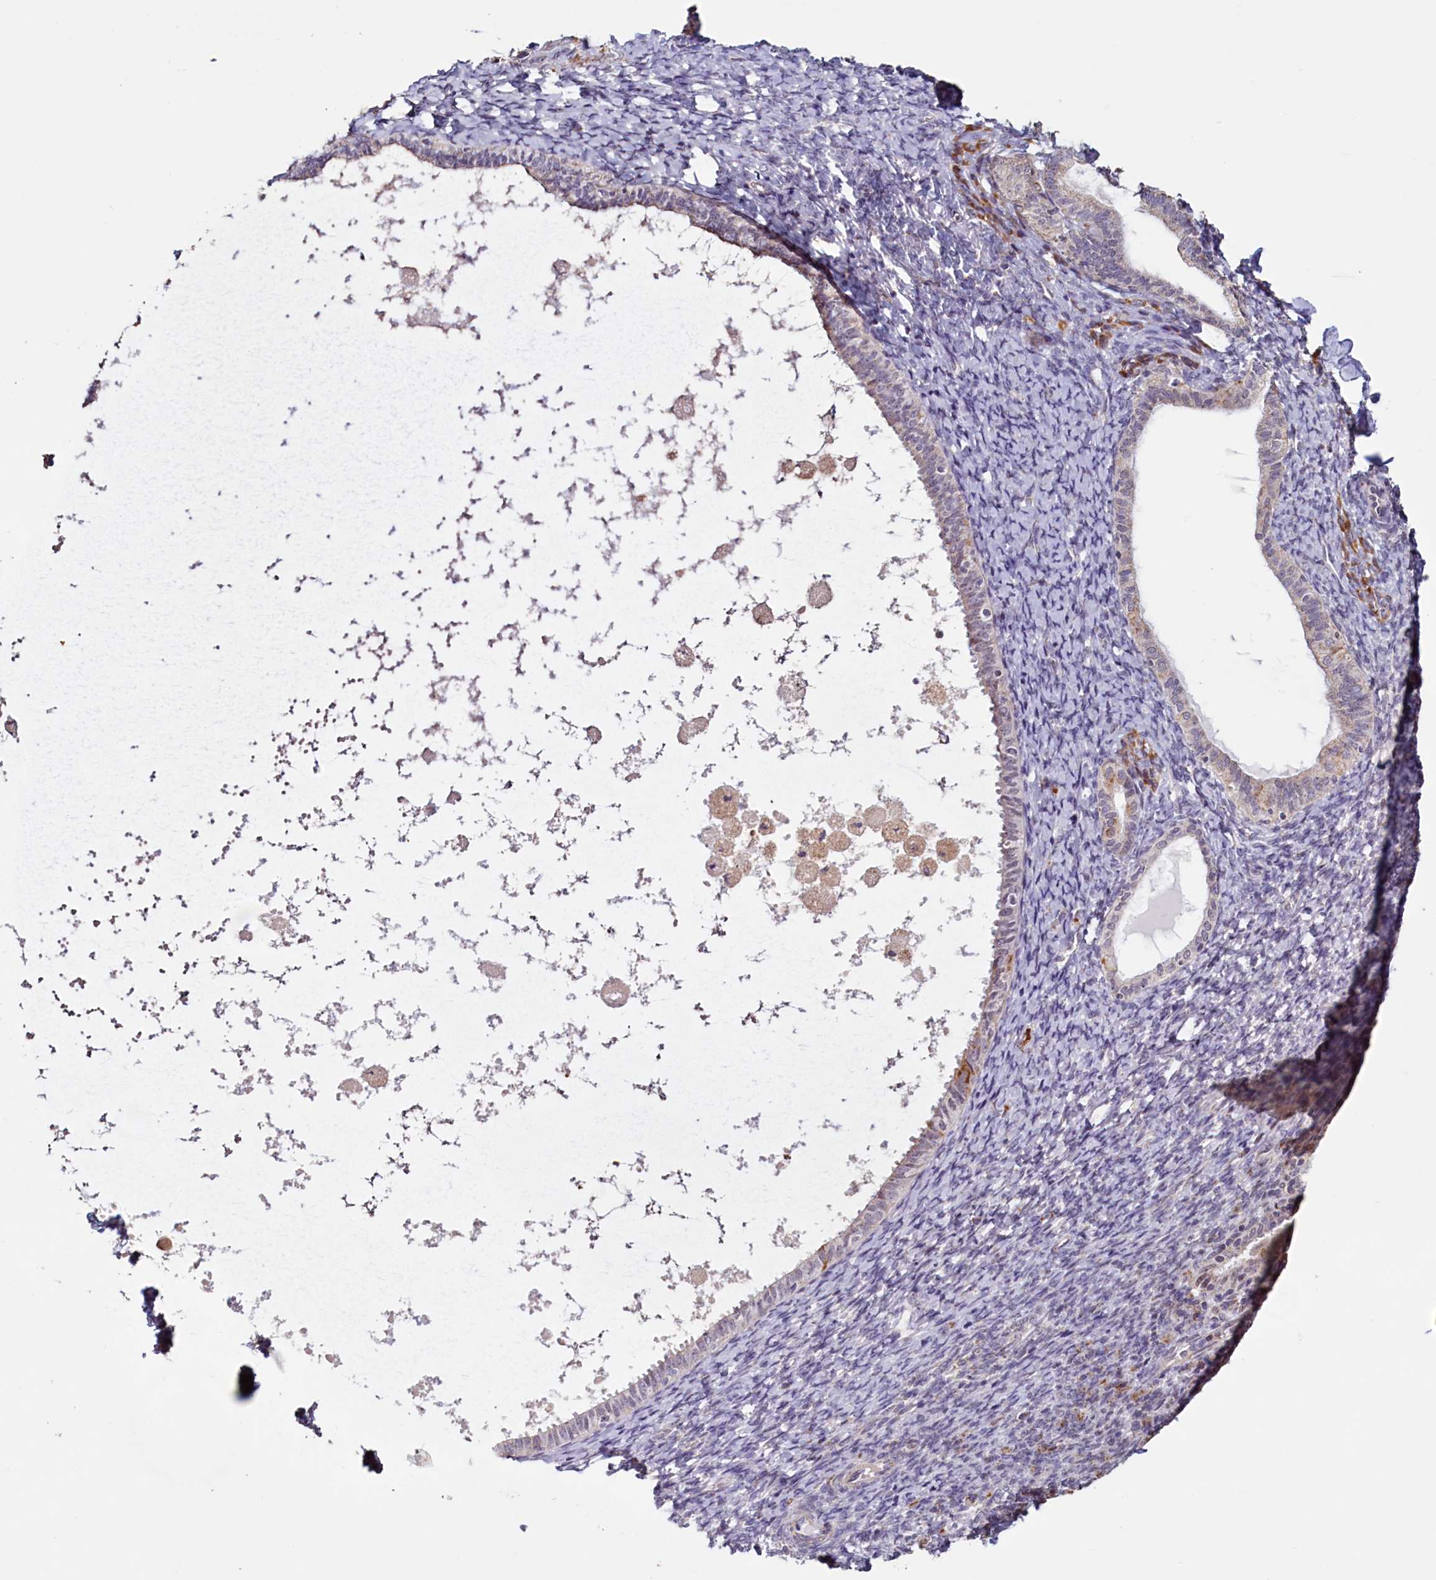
{"staining": {"intensity": "negative", "quantity": "none", "location": "none"}, "tissue": "endometrium", "cell_type": "Cells in endometrial stroma", "image_type": "normal", "snomed": [{"axis": "morphology", "description": "Normal tissue, NOS"}, {"axis": "topography", "description": "Endometrium"}], "caption": "Endometrium stained for a protein using immunohistochemistry exhibits no staining cells in endometrial stroma.", "gene": "PDE6D", "patient": {"sex": "female", "age": 72}}